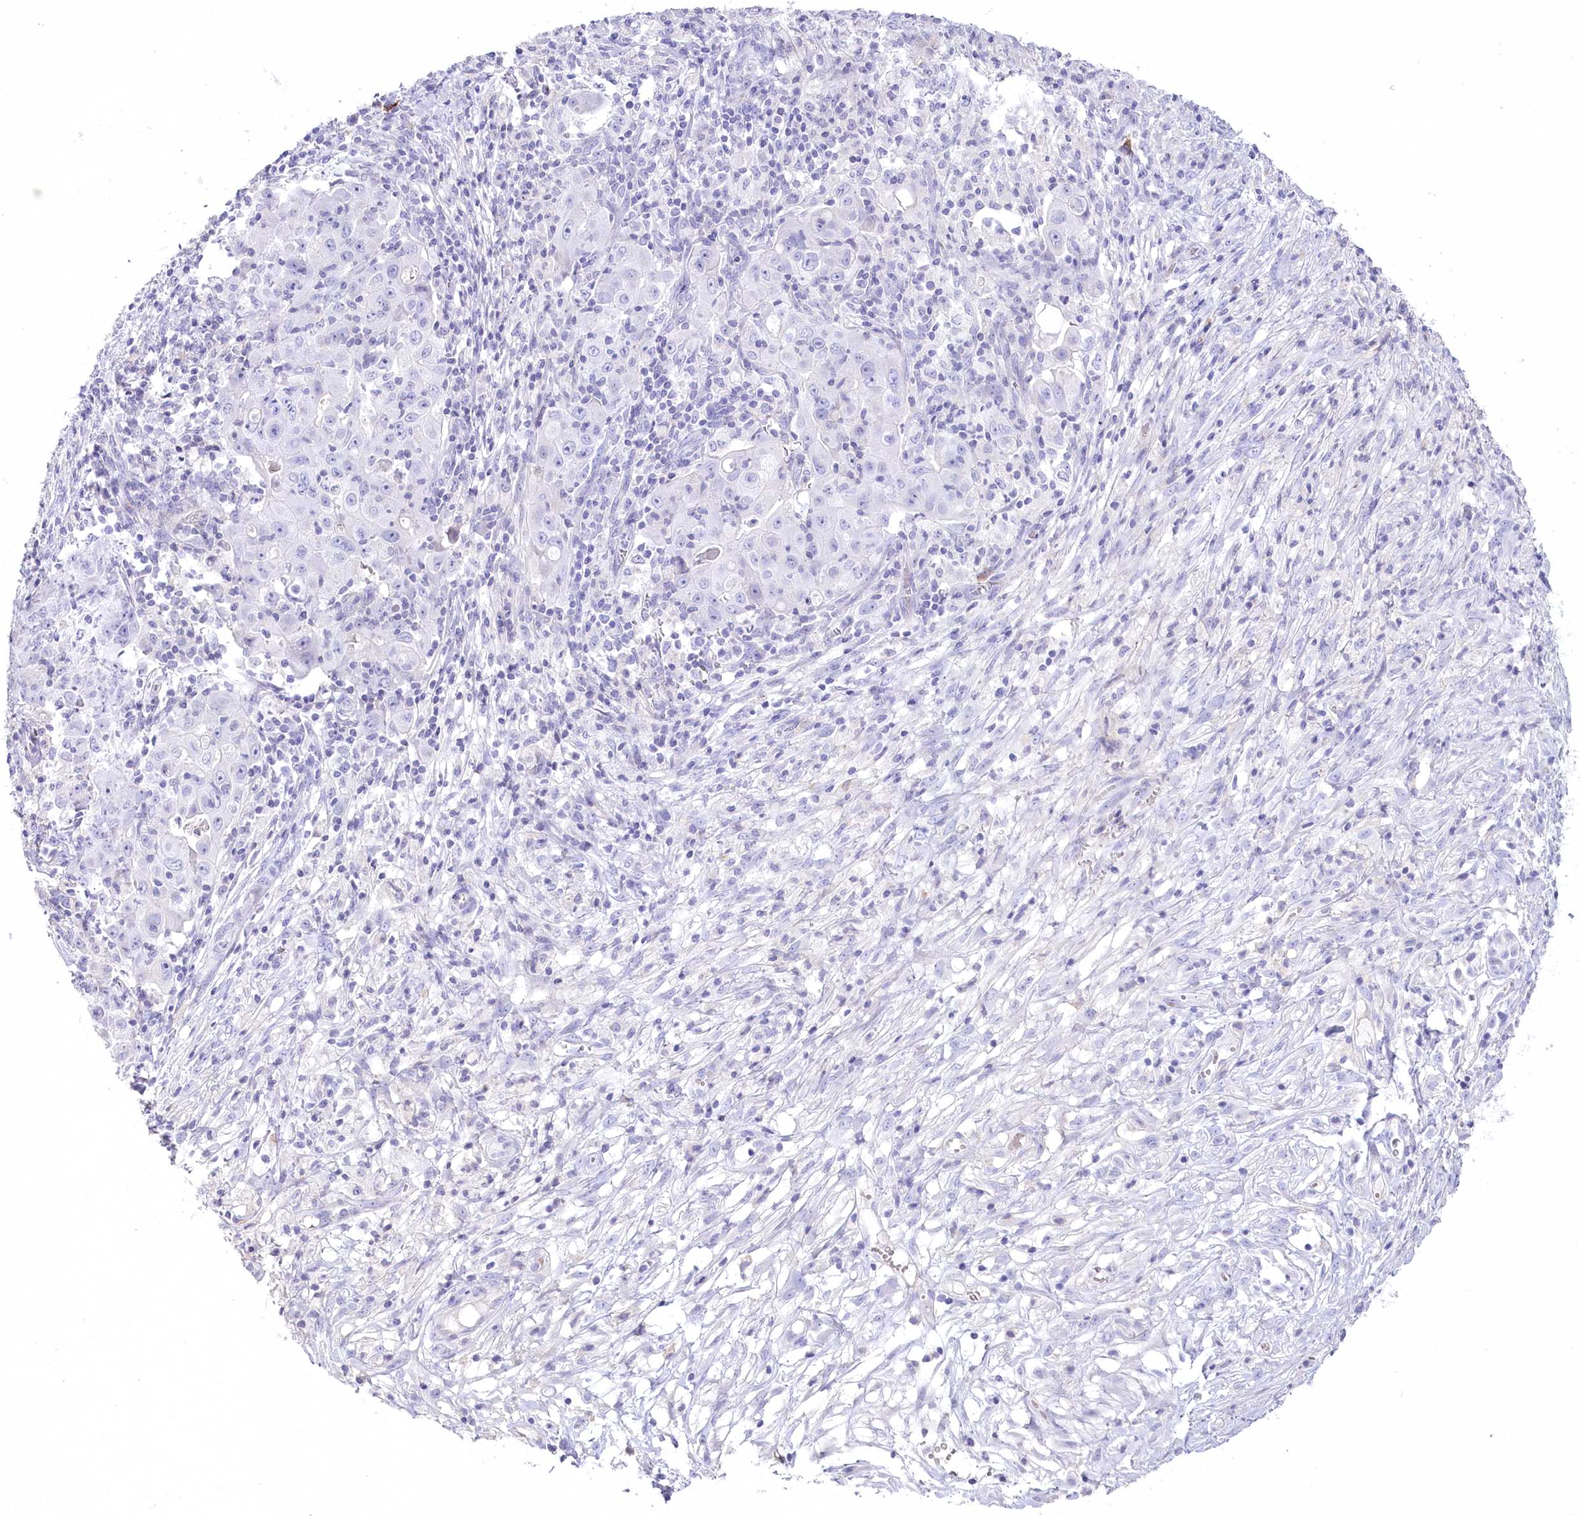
{"staining": {"intensity": "negative", "quantity": "none", "location": "none"}, "tissue": "ovarian cancer", "cell_type": "Tumor cells", "image_type": "cancer", "snomed": [{"axis": "morphology", "description": "Carcinoma, endometroid"}, {"axis": "topography", "description": "Ovary"}], "caption": "Immunohistochemistry histopathology image of human endometroid carcinoma (ovarian) stained for a protein (brown), which demonstrates no positivity in tumor cells.", "gene": "MYOZ1", "patient": {"sex": "female", "age": 42}}